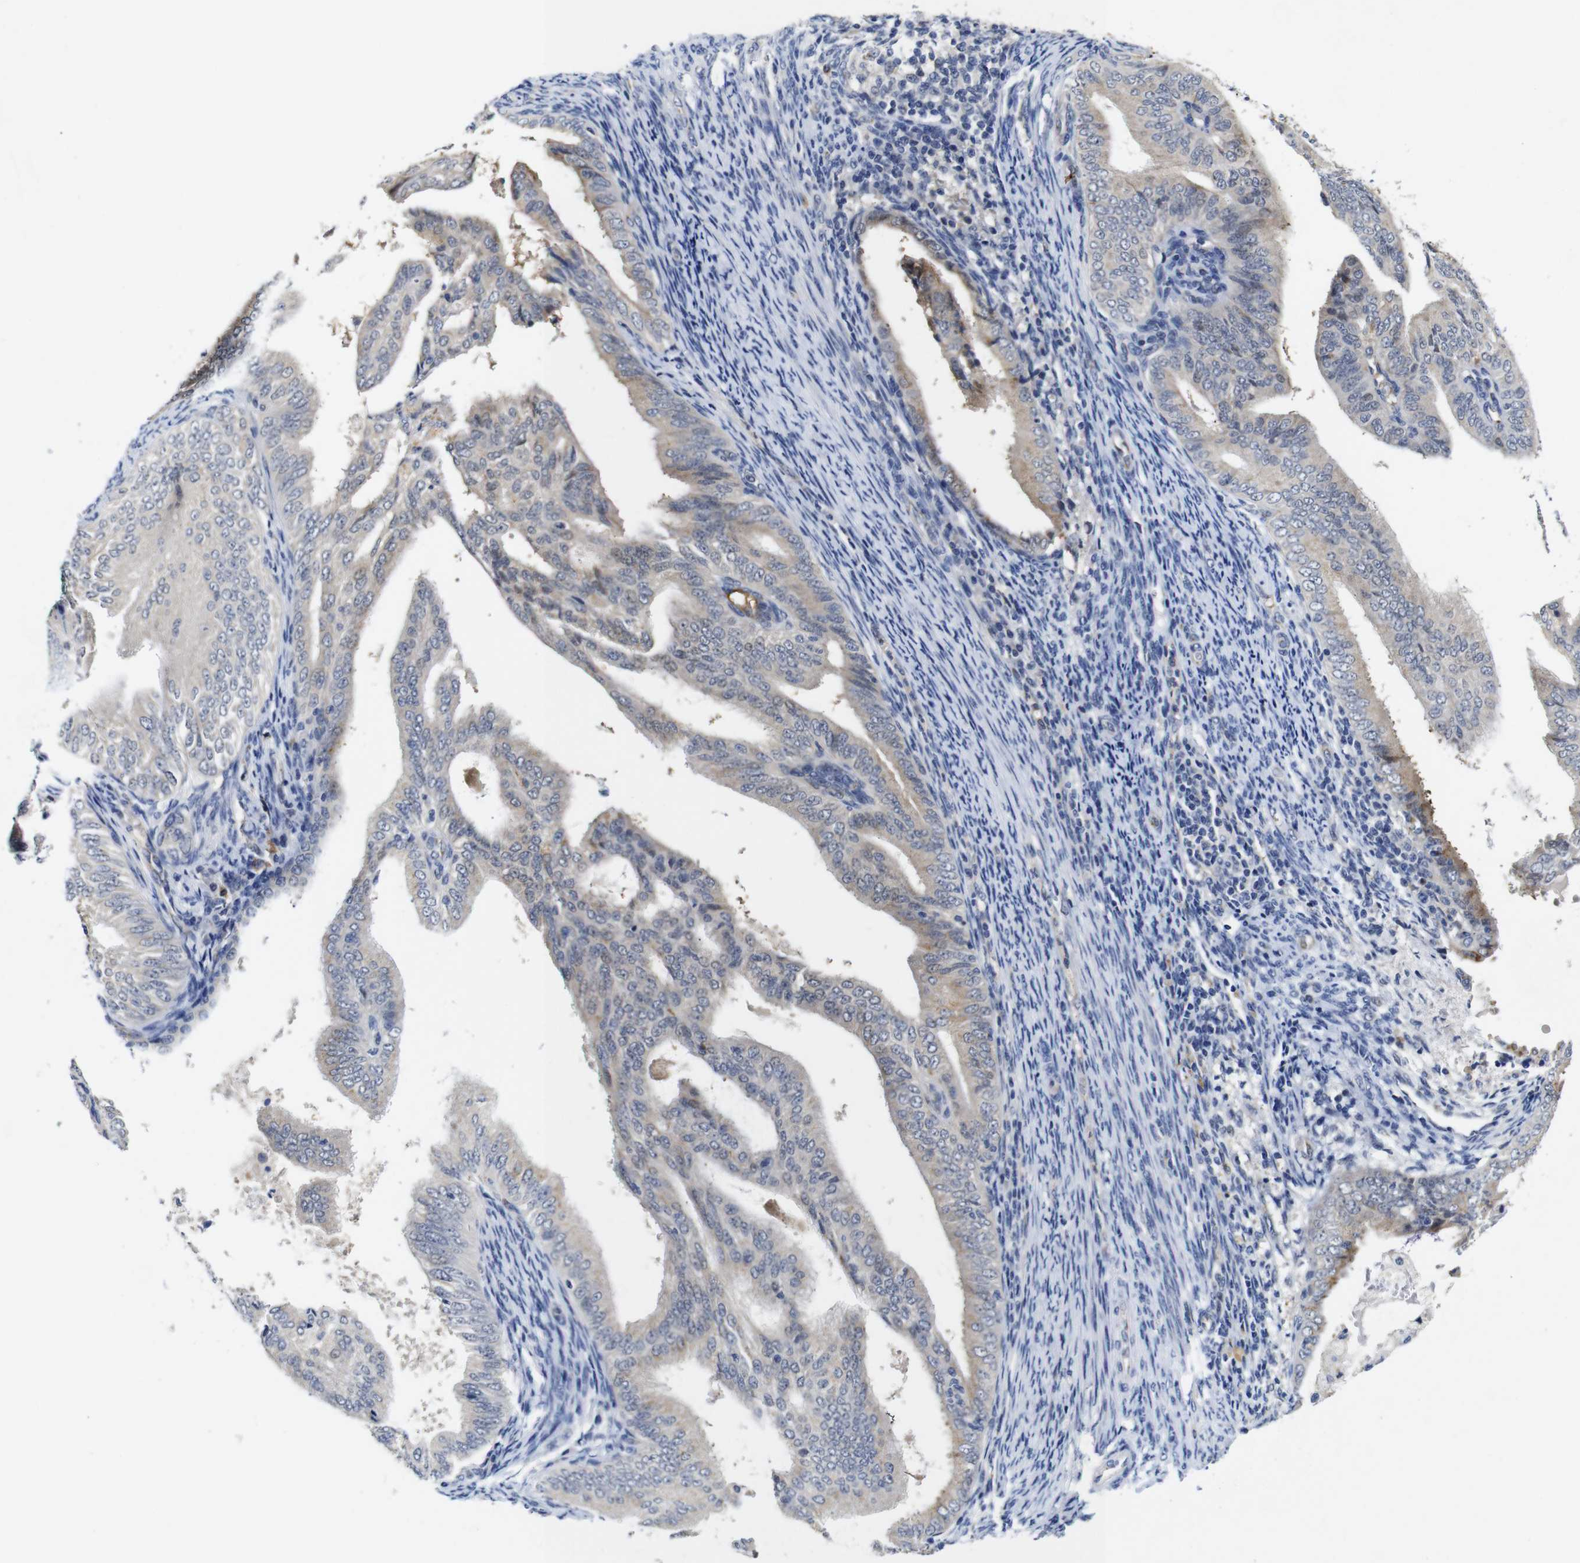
{"staining": {"intensity": "weak", "quantity": "<25%", "location": "cytoplasmic/membranous"}, "tissue": "endometrial cancer", "cell_type": "Tumor cells", "image_type": "cancer", "snomed": [{"axis": "morphology", "description": "Adenocarcinoma, NOS"}, {"axis": "topography", "description": "Endometrium"}], "caption": "This is a photomicrograph of immunohistochemistry (IHC) staining of endometrial adenocarcinoma, which shows no positivity in tumor cells.", "gene": "FURIN", "patient": {"sex": "female", "age": 58}}